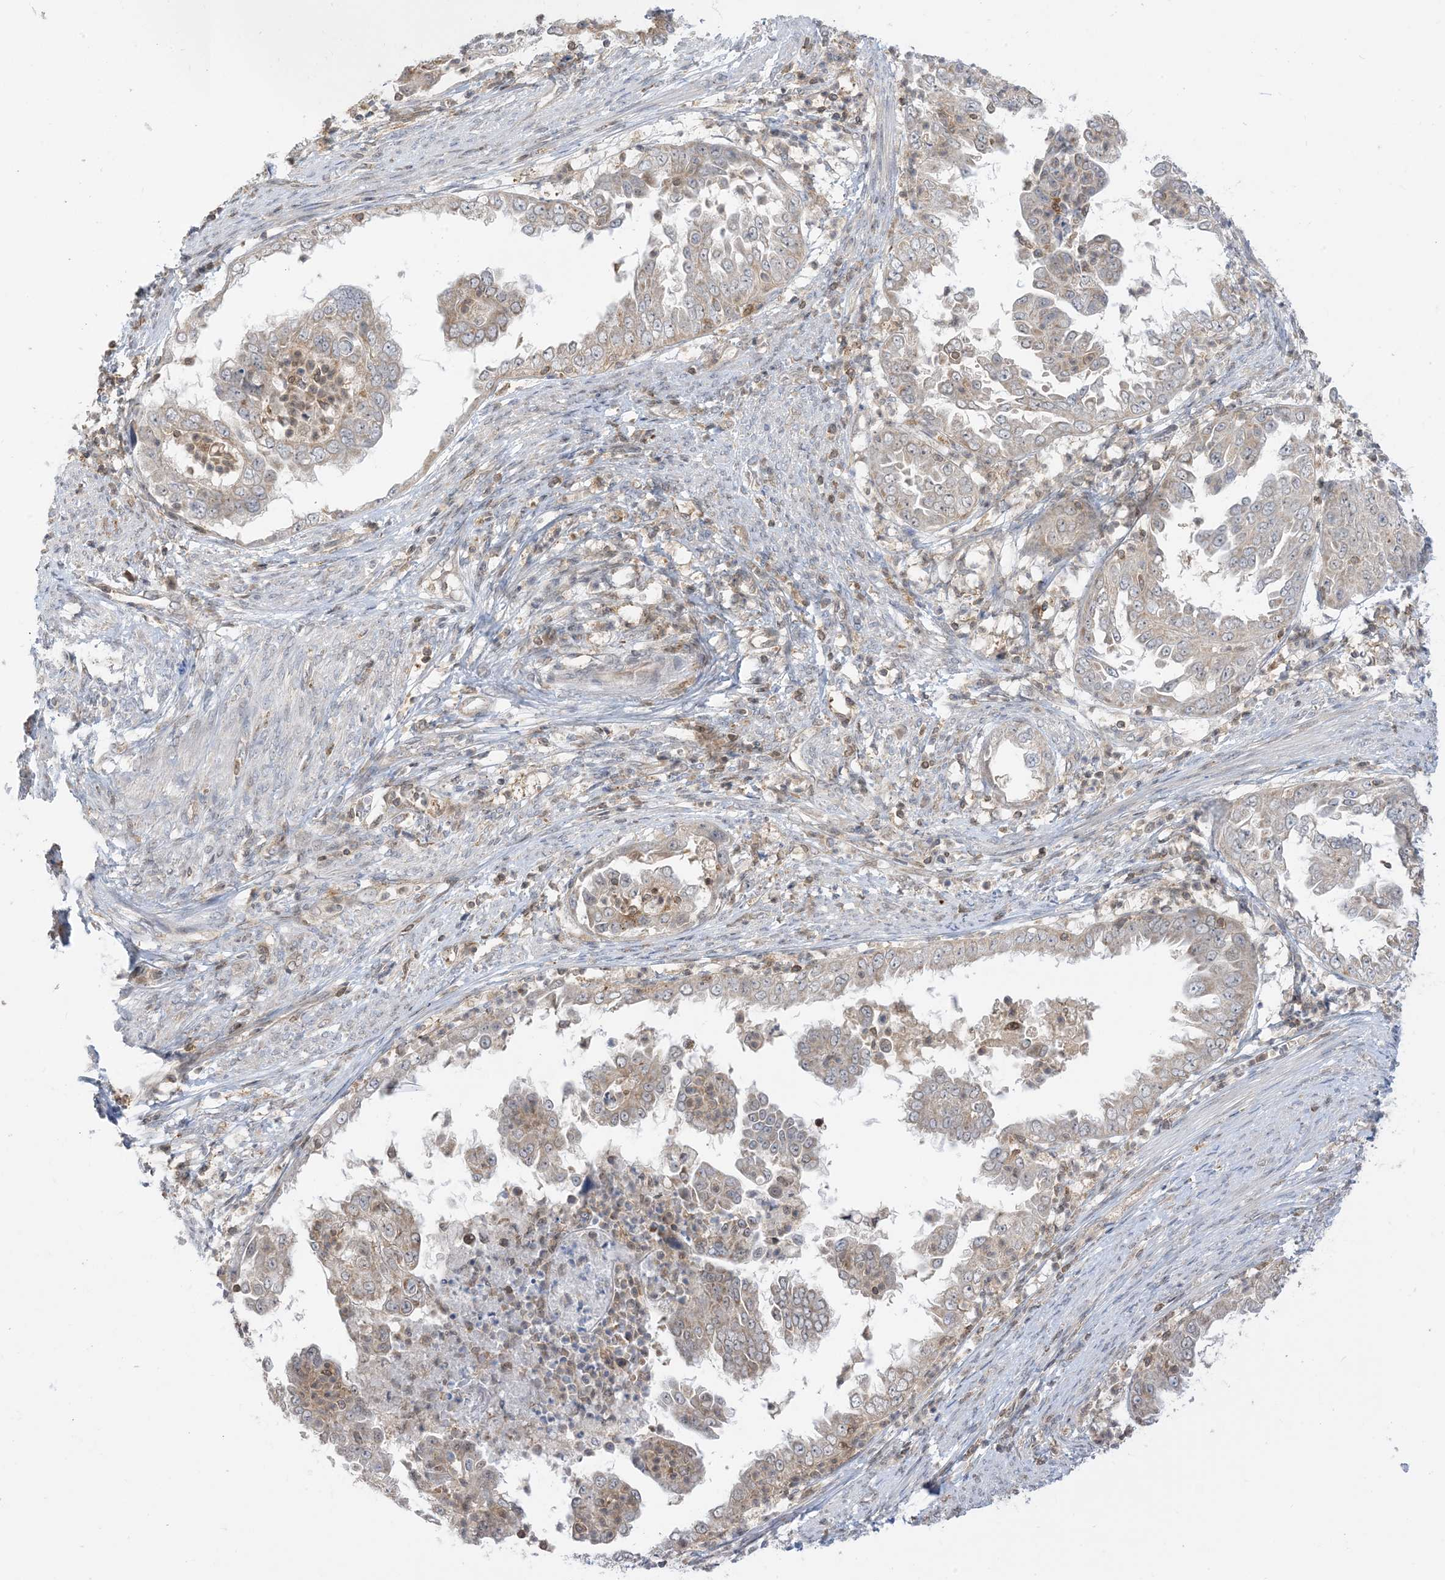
{"staining": {"intensity": "weak", "quantity": "25%-75%", "location": "cytoplasmic/membranous"}, "tissue": "endometrial cancer", "cell_type": "Tumor cells", "image_type": "cancer", "snomed": [{"axis": "morphology", "description": "Adenocarcinoma, NOS"}, {"axis": "topography", "description": "Endometrium"}], "caption": "Adenocarcinoma (endometrial) was stained to show a protein in brown. There is low levels of weak cytoplasmic/membranous positivity in about 25%-75% of tumor cells.", "gene": "CASP4", "patient": {"sex": "female", "age": 85}}